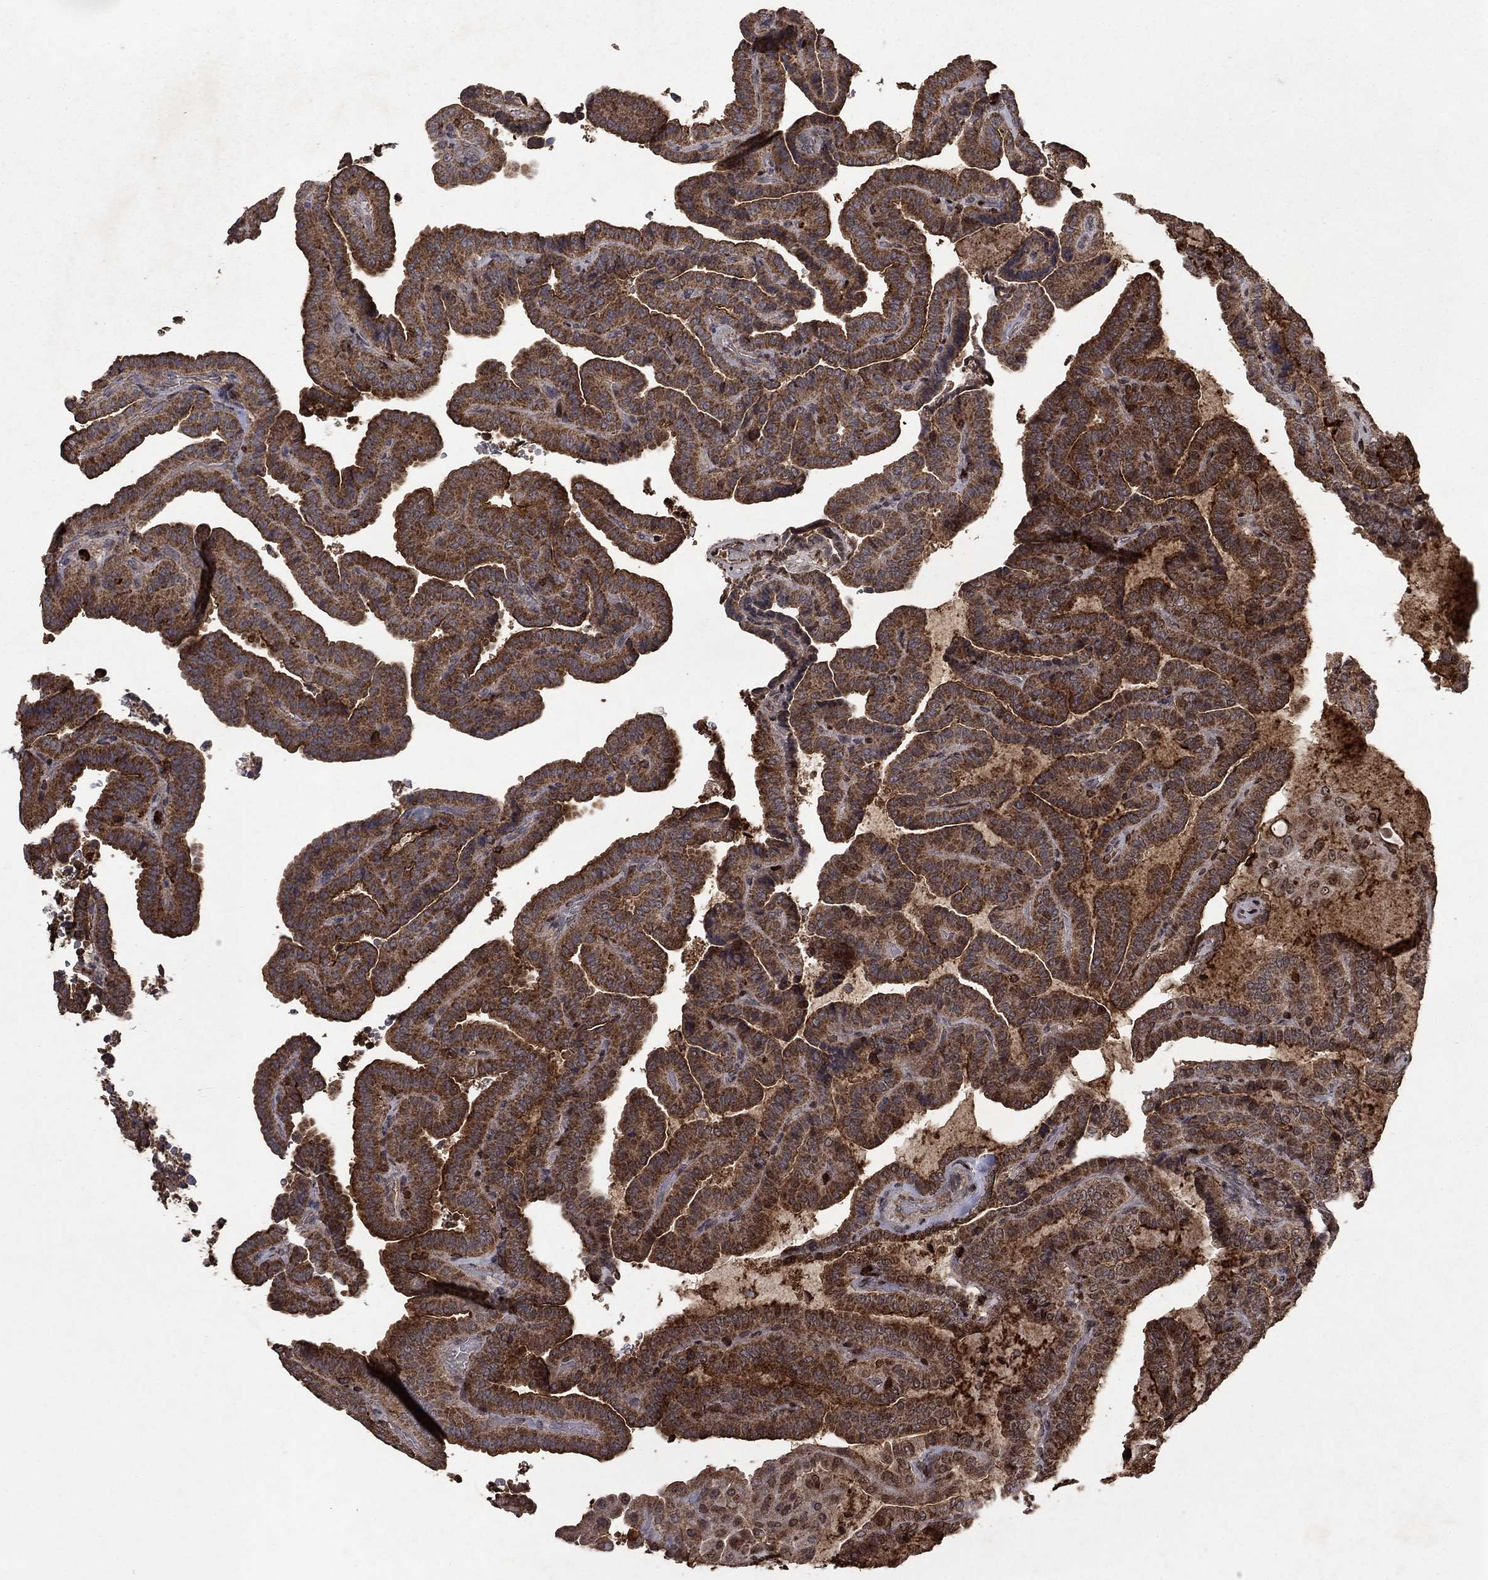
{"staining": {"intensity": "strong", "quantity": "25%-75%", "location": "cytoplasmic/membranous"}, "tissue": "thyroid cancer", "cell_type": "Tumor cells", "image_type": "cancer", "snomed": [{"axis": "morphology", "description": "Papillary adenocarcinoma, NOS"}, {"axis": "topography", "description": "Thyroid gland"}], "caption": "Brown immunohistochemical staining in human papillary adenocarcinoma (thyroid) shows strong cytoplasmic/membranous expression in about 25%-75% of tumor cells. (Brightfield microscopy of DAB IHC at high magnification).", "gene": "CD24", "patient": {"sex": "female", "age": 39}}